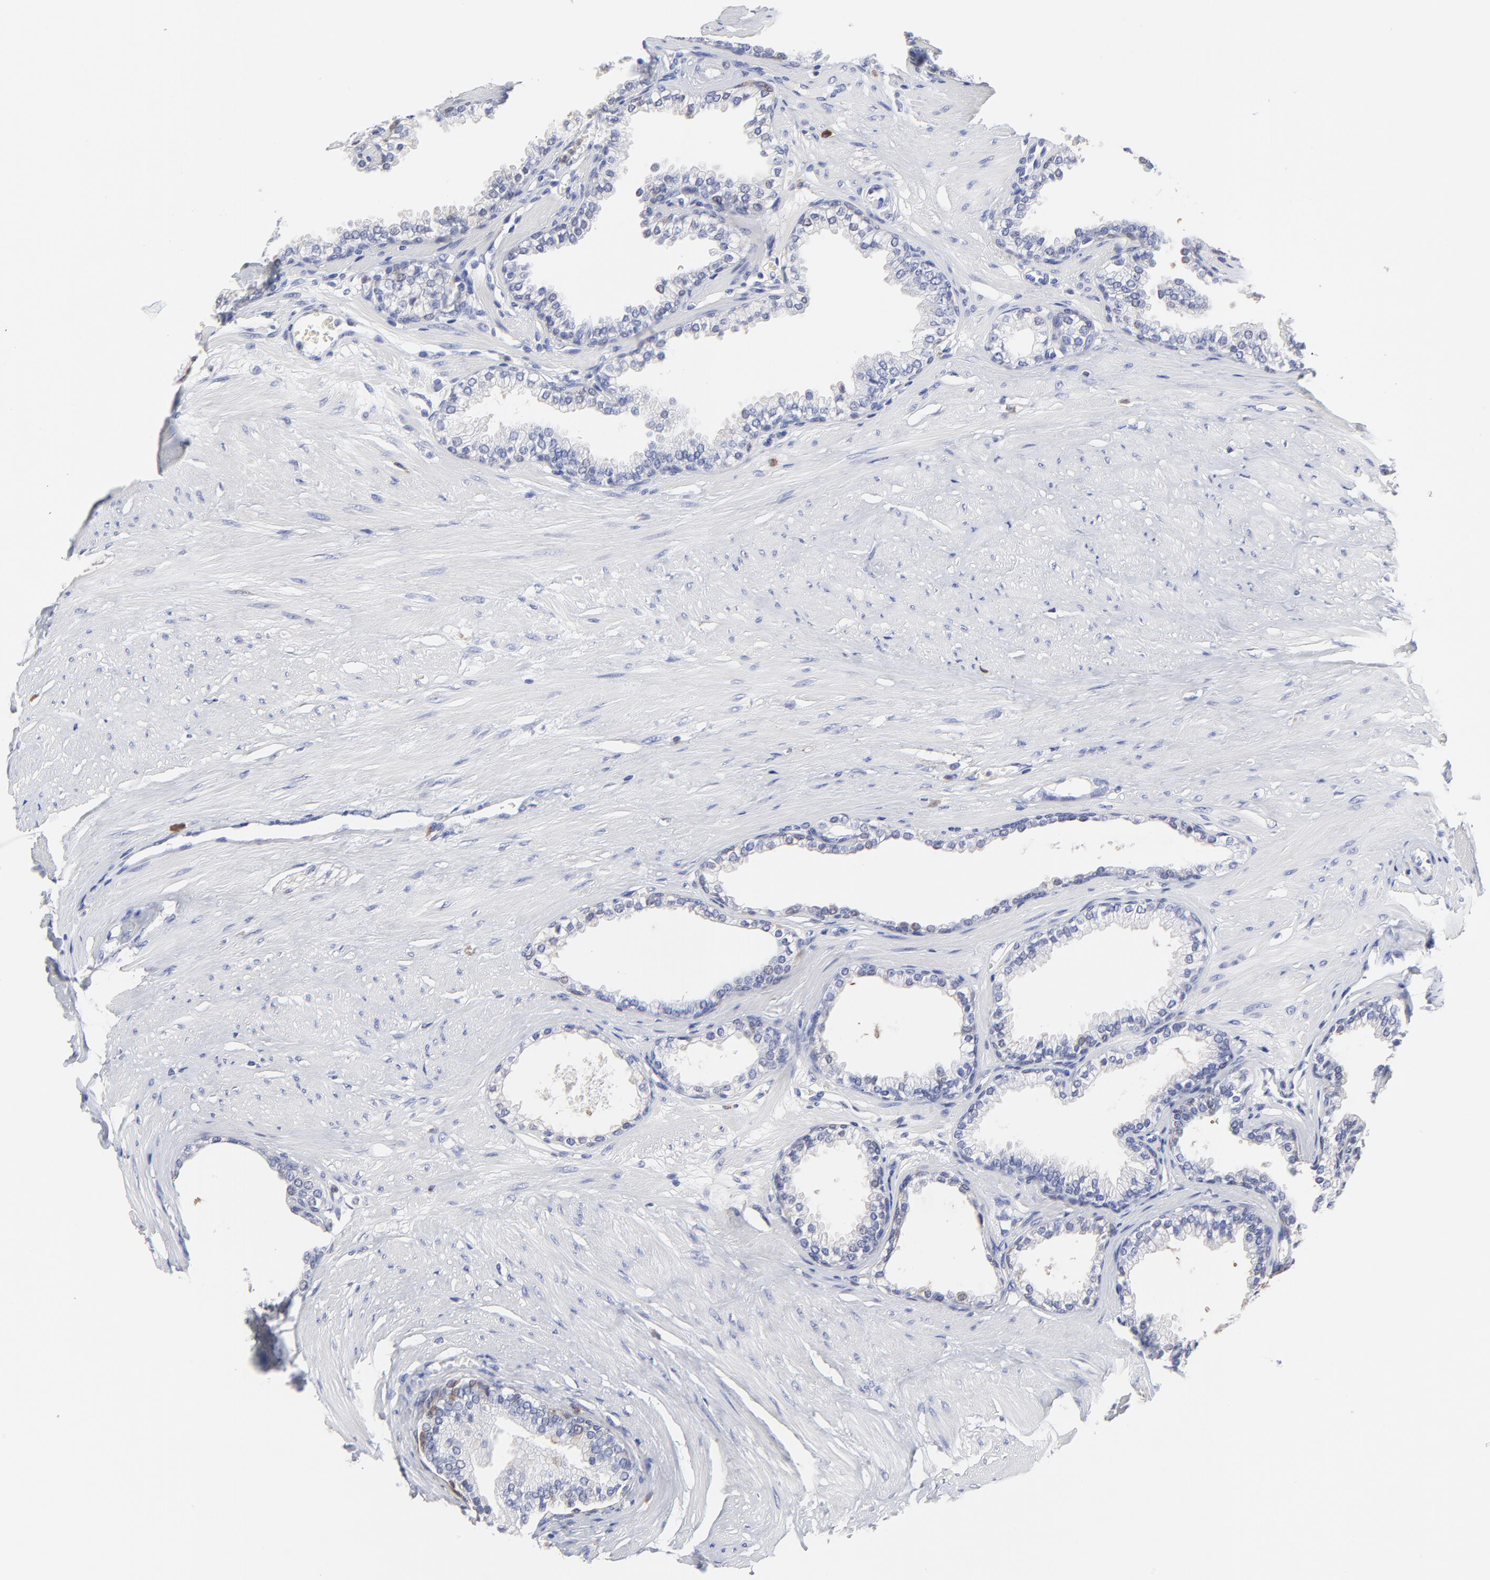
{"staining": {"intensity": "weak", "quantity": "25%-75%", "location": "cytoplasmic/membranous"}, "tissue": "prostate", "cell_type": "Glandular cells", "image_type": "normal", "snomed": [{"axis": "morphology", "description": "Normal tissue, NOS"}, {"axis": "topography", "description": "Prostate"}], "caption": "A micrograph of prostate stained for a protein displays weak cytoplasmic/membranous brown staining in glandular cells. Using DAB (brown) and hematoxylin (blue) stains, captured at high magnification using brightfield microscopy.", "gene": "SMARCA1", "patient": {"sex": "male", "age": 64}}